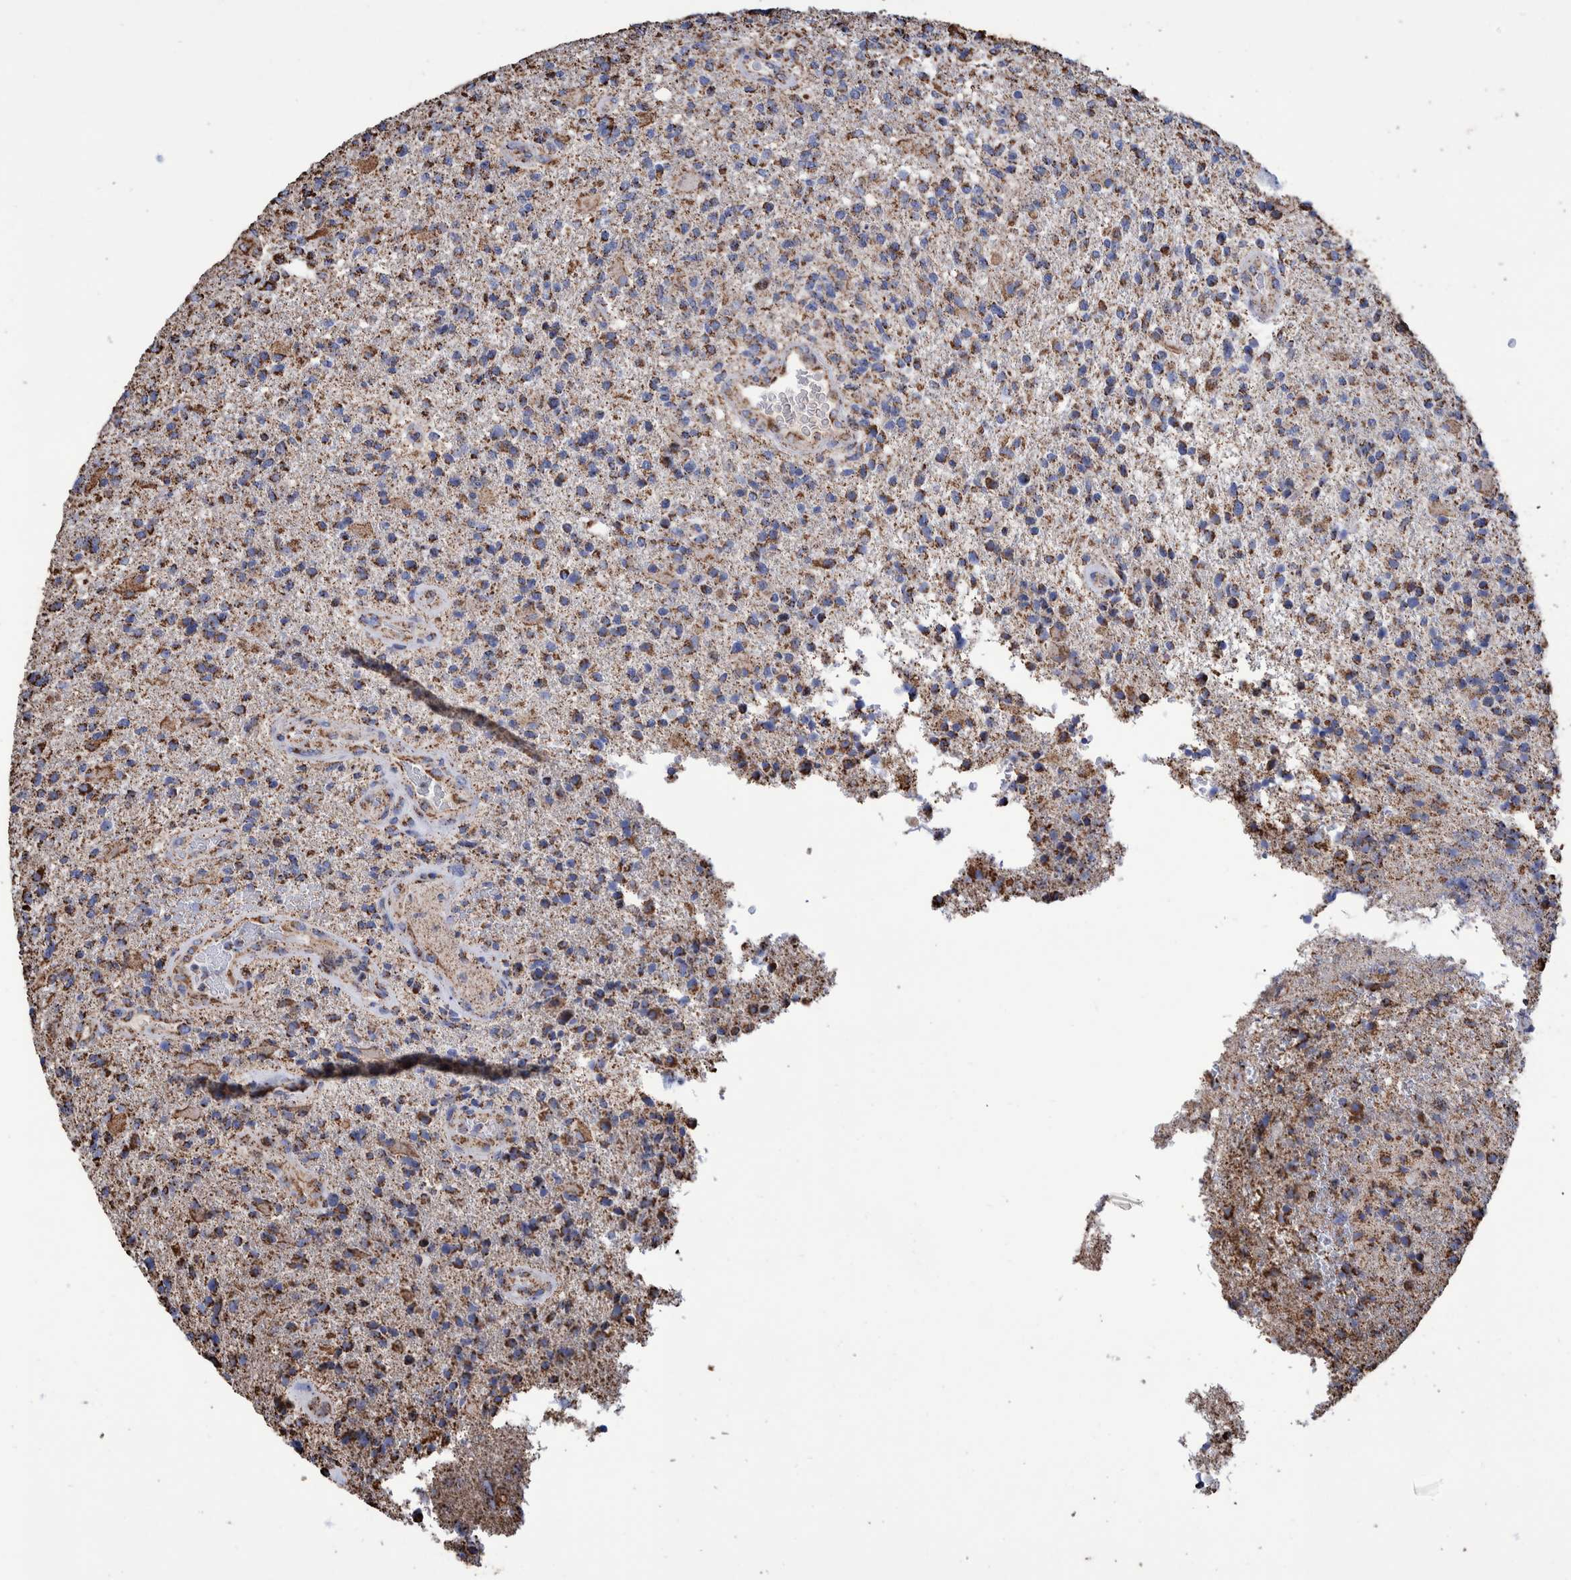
{"staining": {"intensity": "strong", "quantity": ">75%", "location": "cytoplasmic/membranous"}, "tissue": "glioma", "cell_type": "Tumor cells", "image_type": "cancer", "snomed": [{"axis": "morphology", "description": "Glioma, malignant, High grade"}, {"axis": "topography", "description": "Brain"}], "caption": "The photomicrograph demonstrates a brown stain indicating the presence of a protein in the cytoplasmic/membranous of tumor cells in glioma. (Brightfield microscopy of DAB IHC at high magnification).", "gene": "VPS26C", "patient": {"sex": "male", "age": 72}}